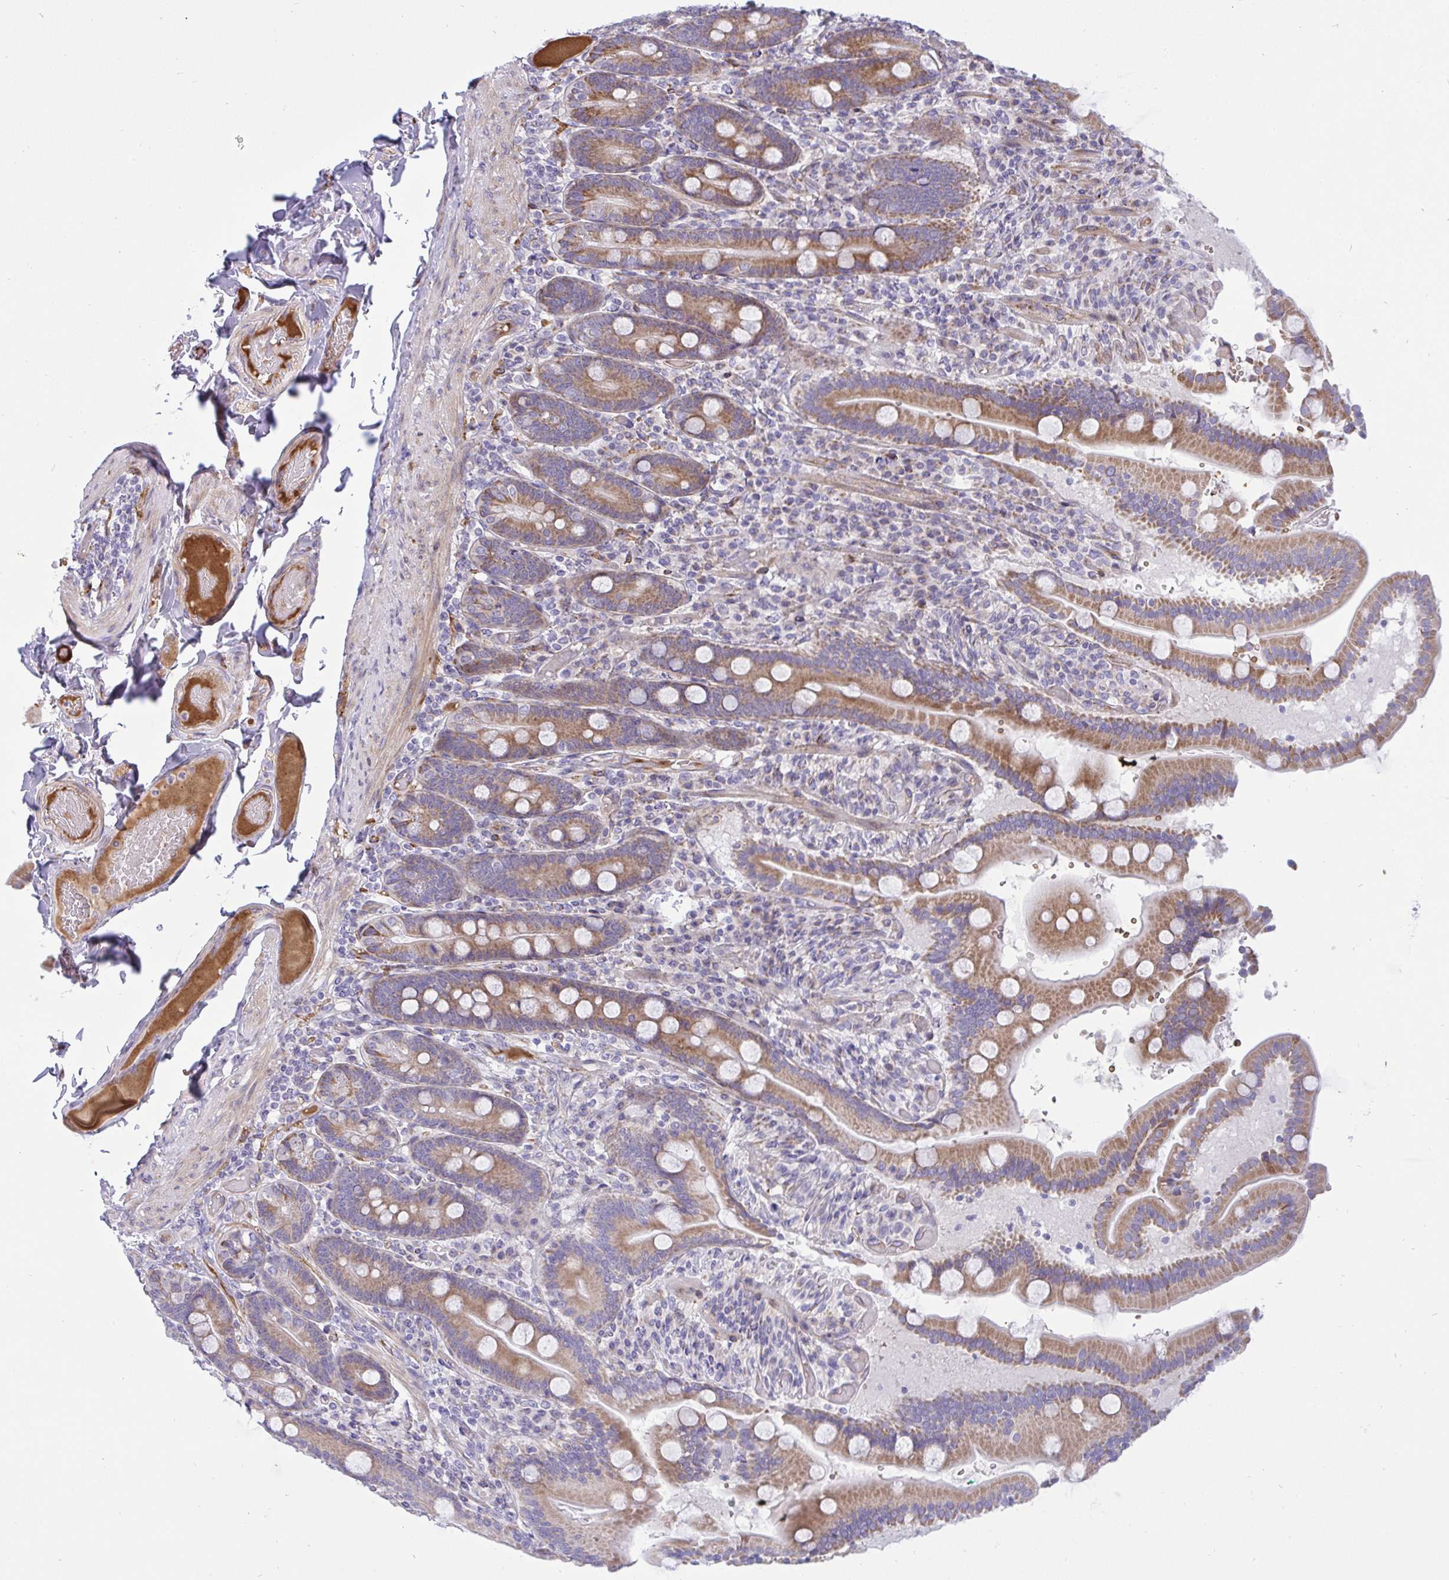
{"staining": {"intensity": "moderate", "quantity": ">75%", "location": "cytoplasmic/membranous"}, "tissue": "duodenum", "cell_type": "Glandular cells", "image_type": "normal", "snomed": [{"axis": "morphology", "description": "Normal tissue, NOS"}, {"axis": "topography", "description": "Duodenum"}], "caption": "This is an image of immunohistochemistry (IHC) staining of normal duodenum, which shows moderate staining in the cytoplasmic/membranous of glandular cells.", "gene": "NTN1", "patient": {"sex": "female", "age": 62}}